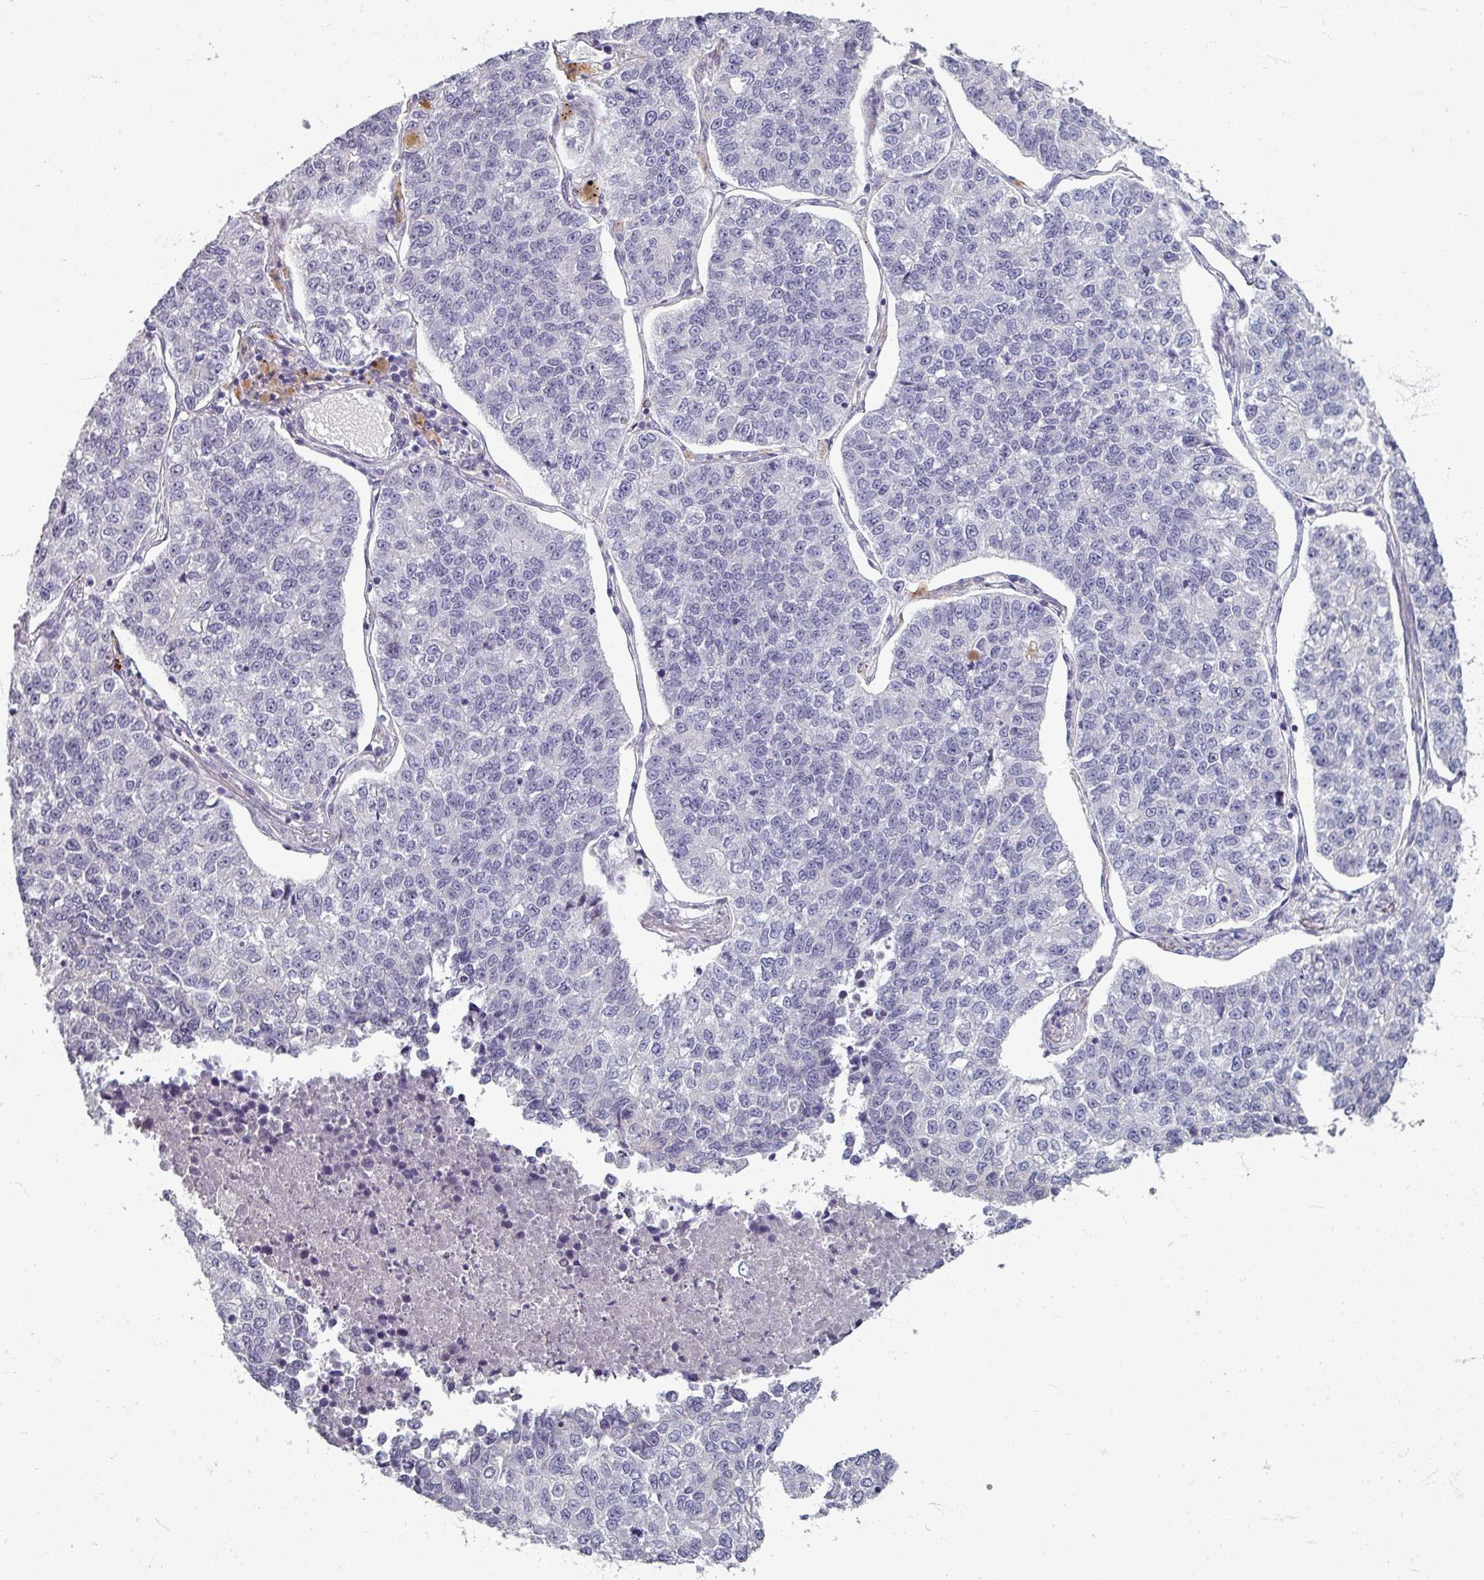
{"staining": {"intensity": "negative", "quantity": "none", "location": "none"}, "tissue": "lung cancer", "cell_type": "Tumor cells", "image_type": "cancer", "snomed": [{"axis": "morphology", "description": "Adenocarcinoma, NOS"}, {"axis": "topography", "description": "Lung"}], "caption": "Micrograph shows no significant protein staining in tumor cells of adenocarcinoma (lung).", "gene": "ZNF878", "patient": {"sex": "male", "age": 49}}